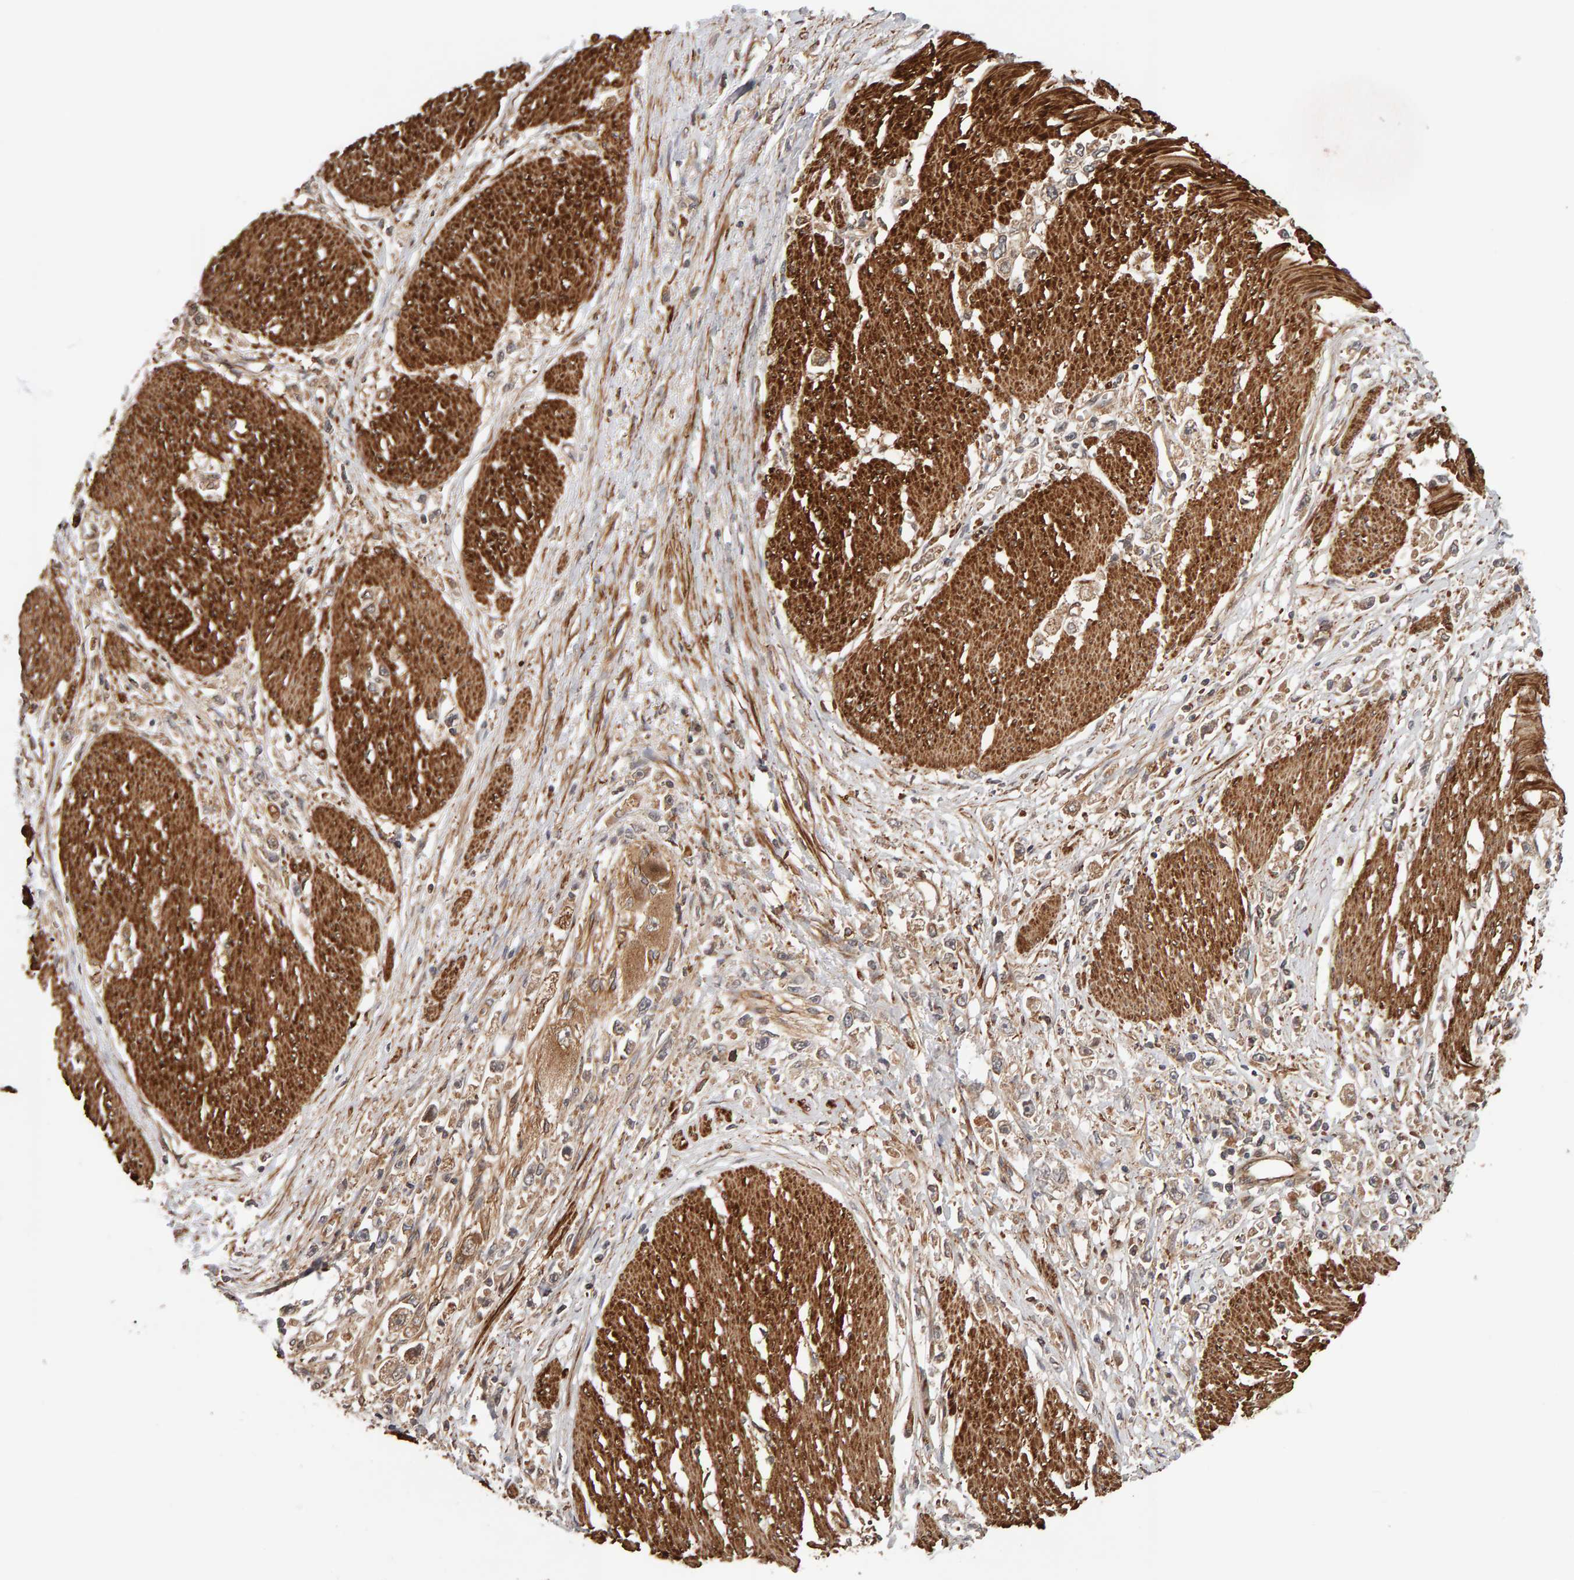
{"staining": {"intensity": "weak", "quantity": ">75%", "location": "cytoplasmic/membranous"}, "tissue": "stomach cancer", "cell_type": "Tumor cells", "image_type": "cancer", "snomed": [{"axis": "morphology", "description": "Adenocarcinoma, NOS"}, {"axis": "topography", "description": "Stomach"}], "caption": "A brown stain labels weak cytoplasmic/membranous positivity of a protein in stomach cancer (adenocarcinoma) tumor cells.", "gene": "SYNRG", "patient": {"sex": "female", "age": 59}}